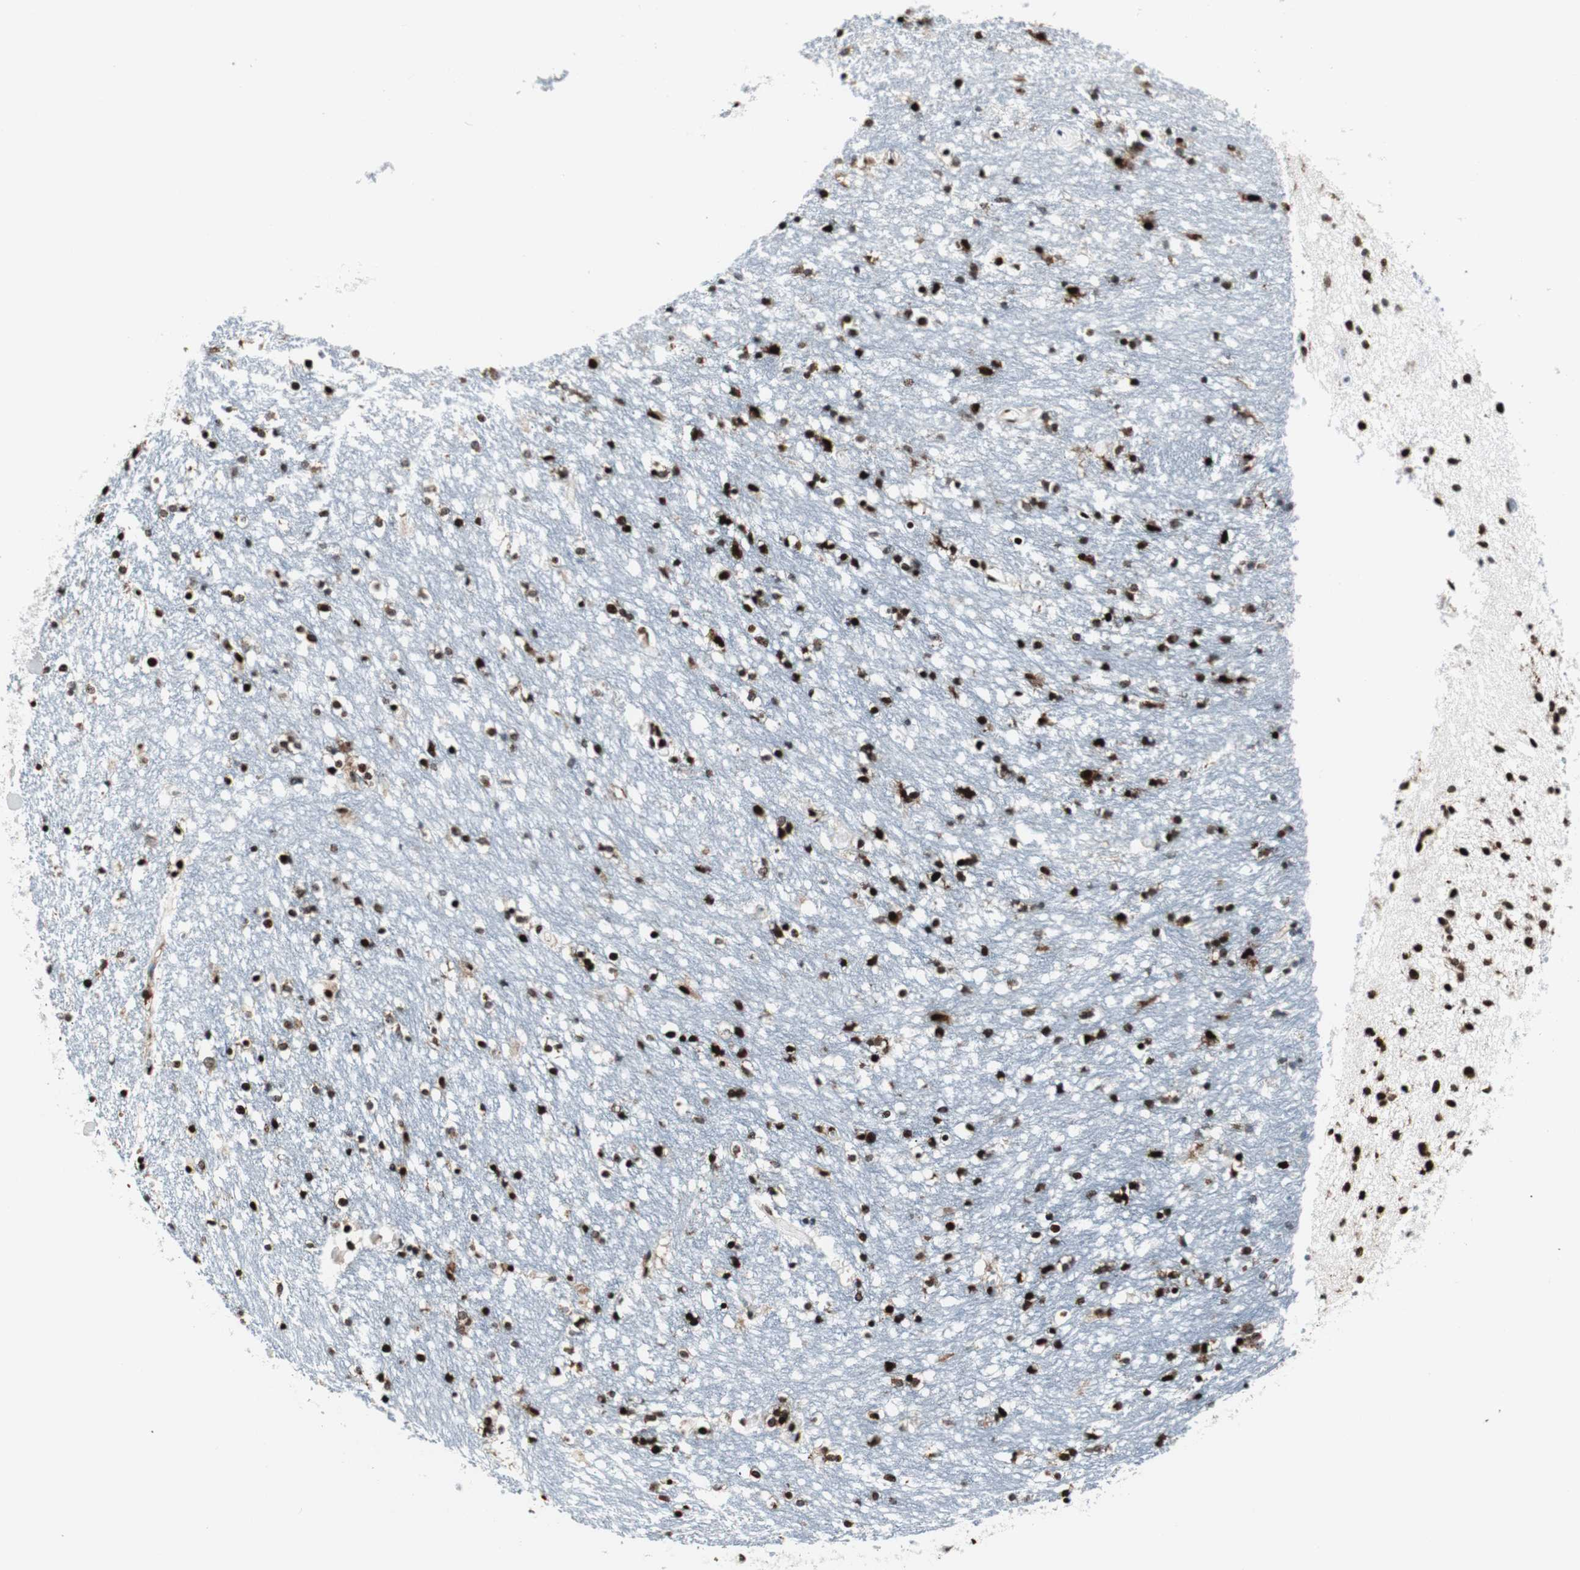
{"staining": {"intensity": "strong", "quantity": ">75%", "location": "nuclear"}, "tissue": "caudate", "cell_type": "Glial cells", "image_type": "normal", "snomed": [{"axis": "morphology", "description": "Normal tissue, NOS"}, {"axis": "topography", "description": "Lateral ventricle wall"}], "caption": "An immunohistochemistry histopathology image of unremarkable tissue is shown. Protein staining in brown shows strong nuclear positivity in caudate within glial cells.", "gene": "NCL", "patient": {"sex": "female", "age": 54}}